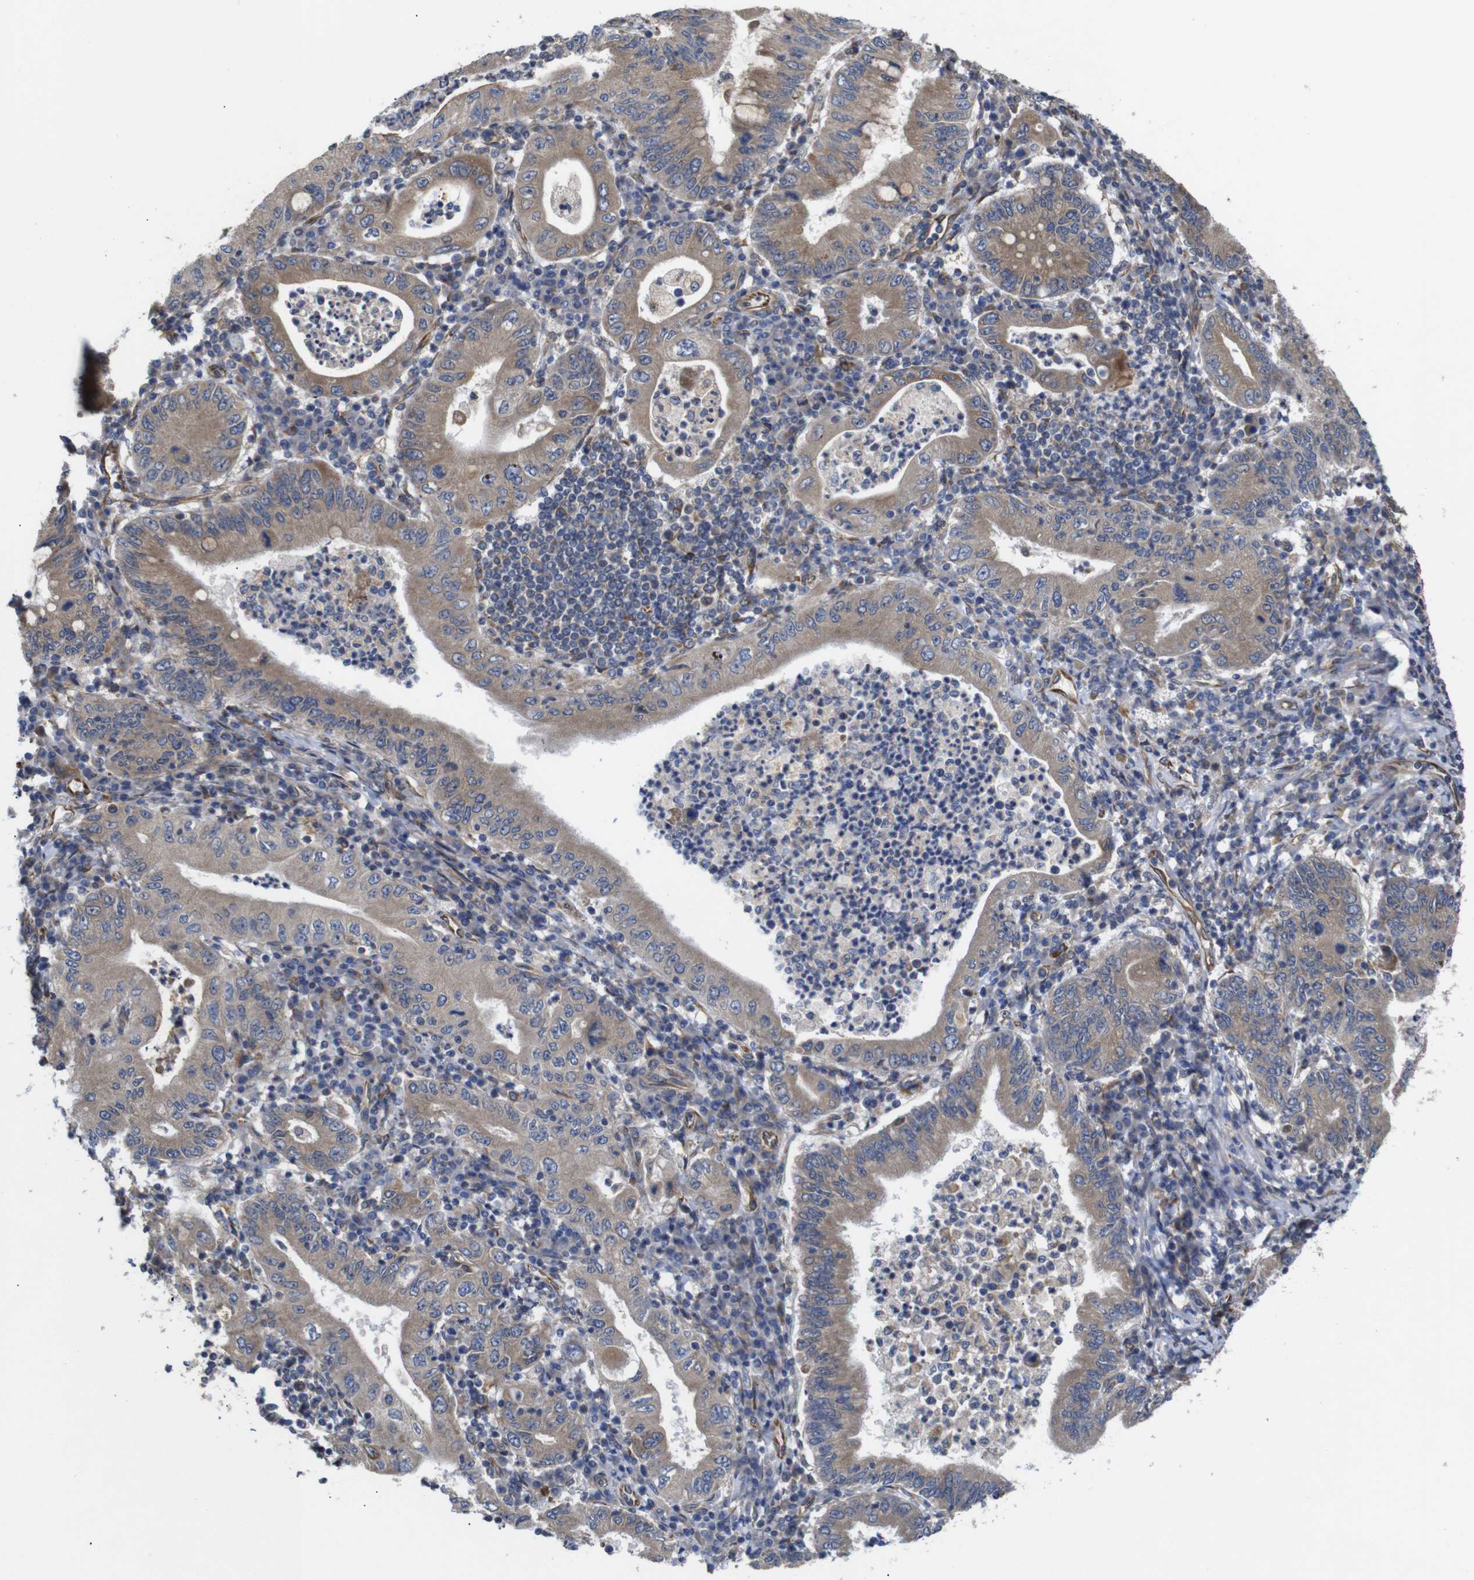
{"staining": {"intensity": "weak", "quantity": ">75%", "location": "cytoplasmic/membranous"}, "tissue": "stomach cancer", "cell_type": "Tumor cells", "image_type": "cancer", "snomed": [{"axis": "morphology", "description": "Normal tissue, NOS"}, {"axis": "morphology", "description": "Adenocarcinoma, NOS"}, {"axis": "topography", "description": "Esophagus"}, {"axis": "topography", "description": "Stomach, upper"}, {"axis": "topography", "description": "Peripheral nerve tissue"}], "caption": "Immunohistochemical staining of human stomach cancer shows low levels of weak cytoplasmic/membranous staining in approximately >75% of tumor cells.", "gene": "POMK", "patient": {"sex": "male", "age": 62}}